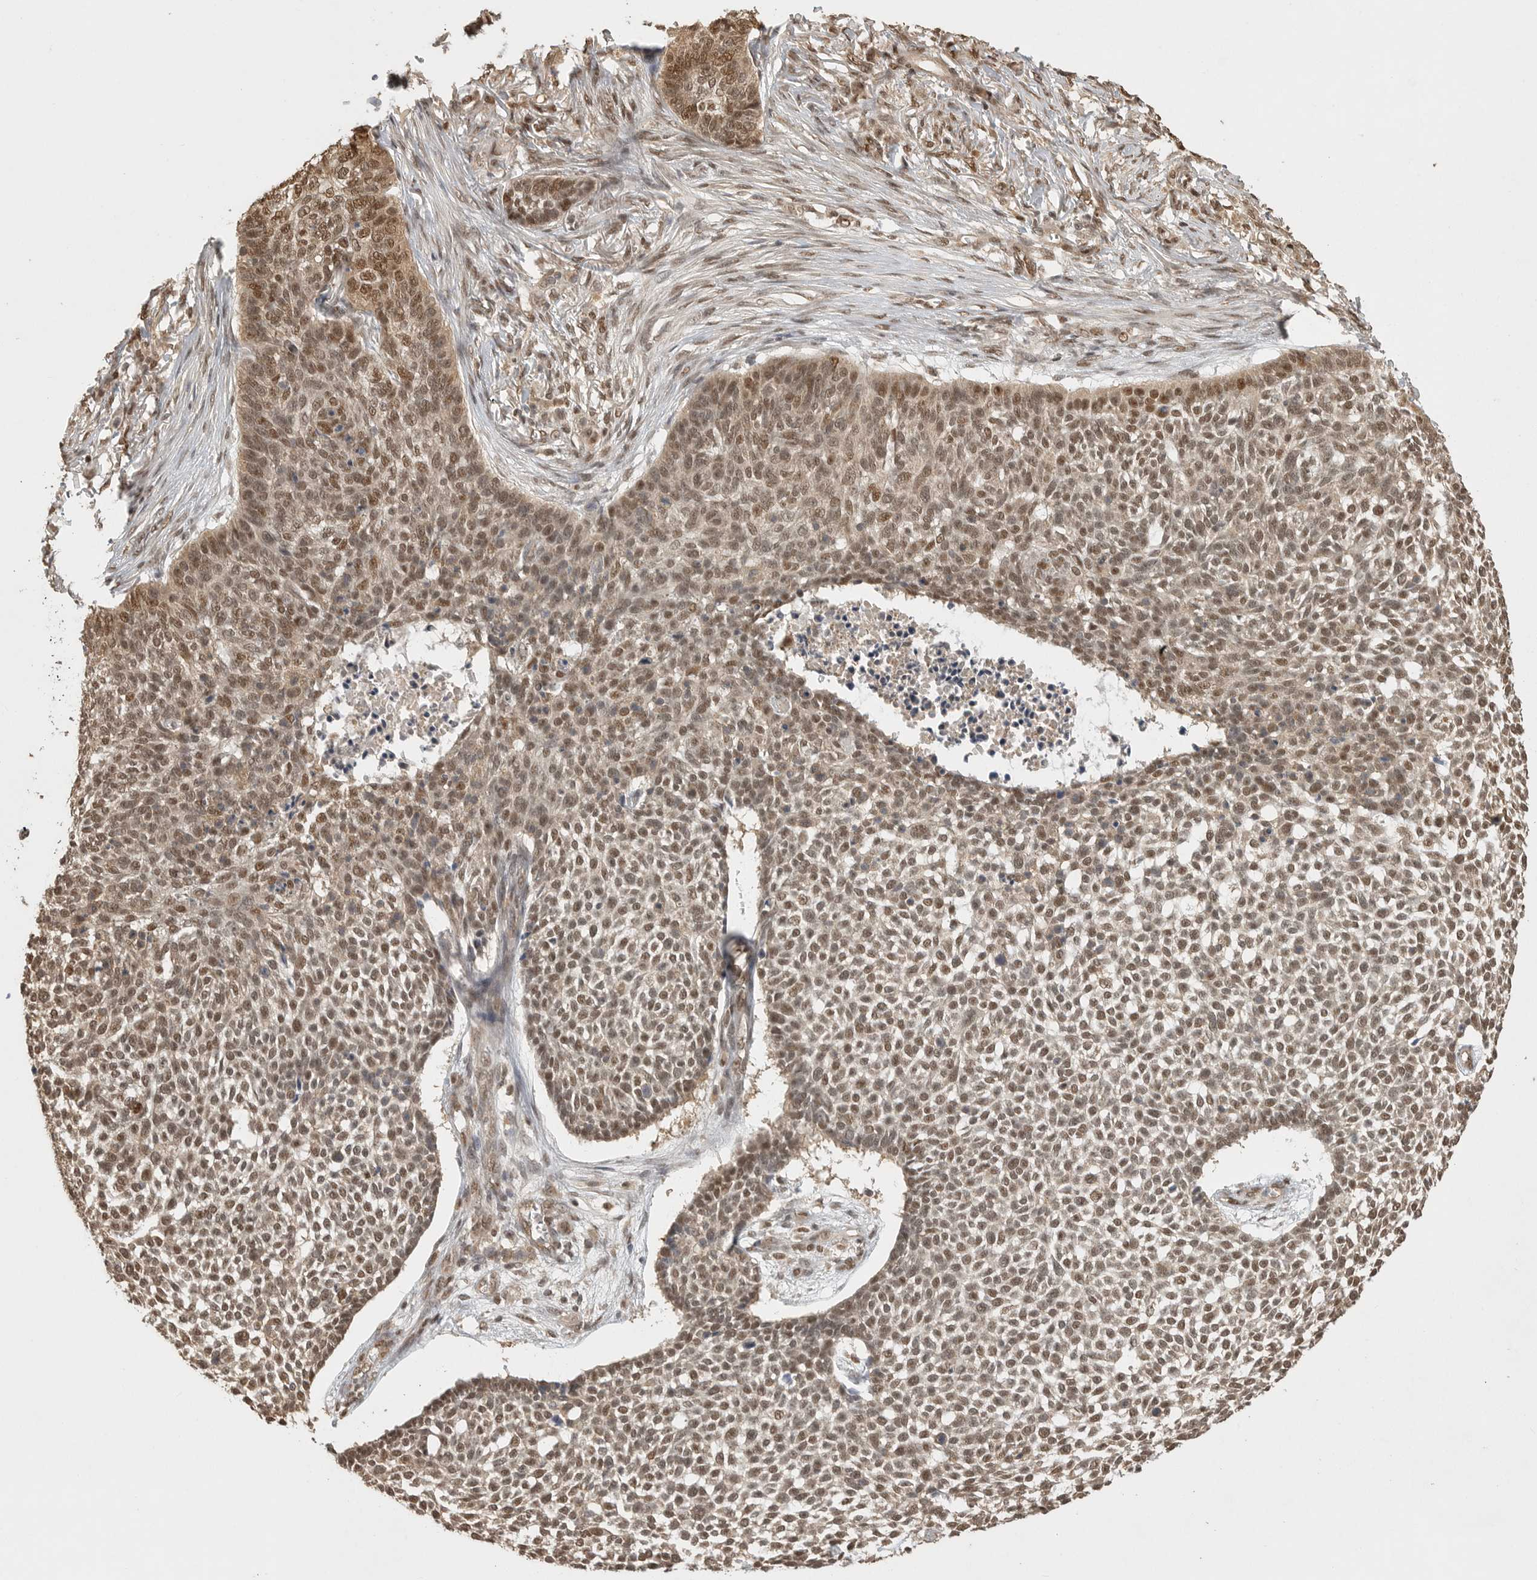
{"staining": {"intensity": "moderate", "quantity": ">75%", "location": "cytoplasmic/membranous,nuclear"}, "tissue": "skin cancer", "cell_type": "Tumor cells", "image_type": "cancer", "snomed": [{"axis": "morphology", "description": "Basal cell carcinoma"}, {"axis": "topography", "description": "Skin"}], "caption": "This micrograph shows immunohistochemistry (IHC) staining of human skin basal cell carcinoma, with medium moderate cytoplasmic/membranous and nuclear positivity in approximately >75% of tumor cells.", "gene": "DFFA", "patient": {"sex": "male", "age": 85}}